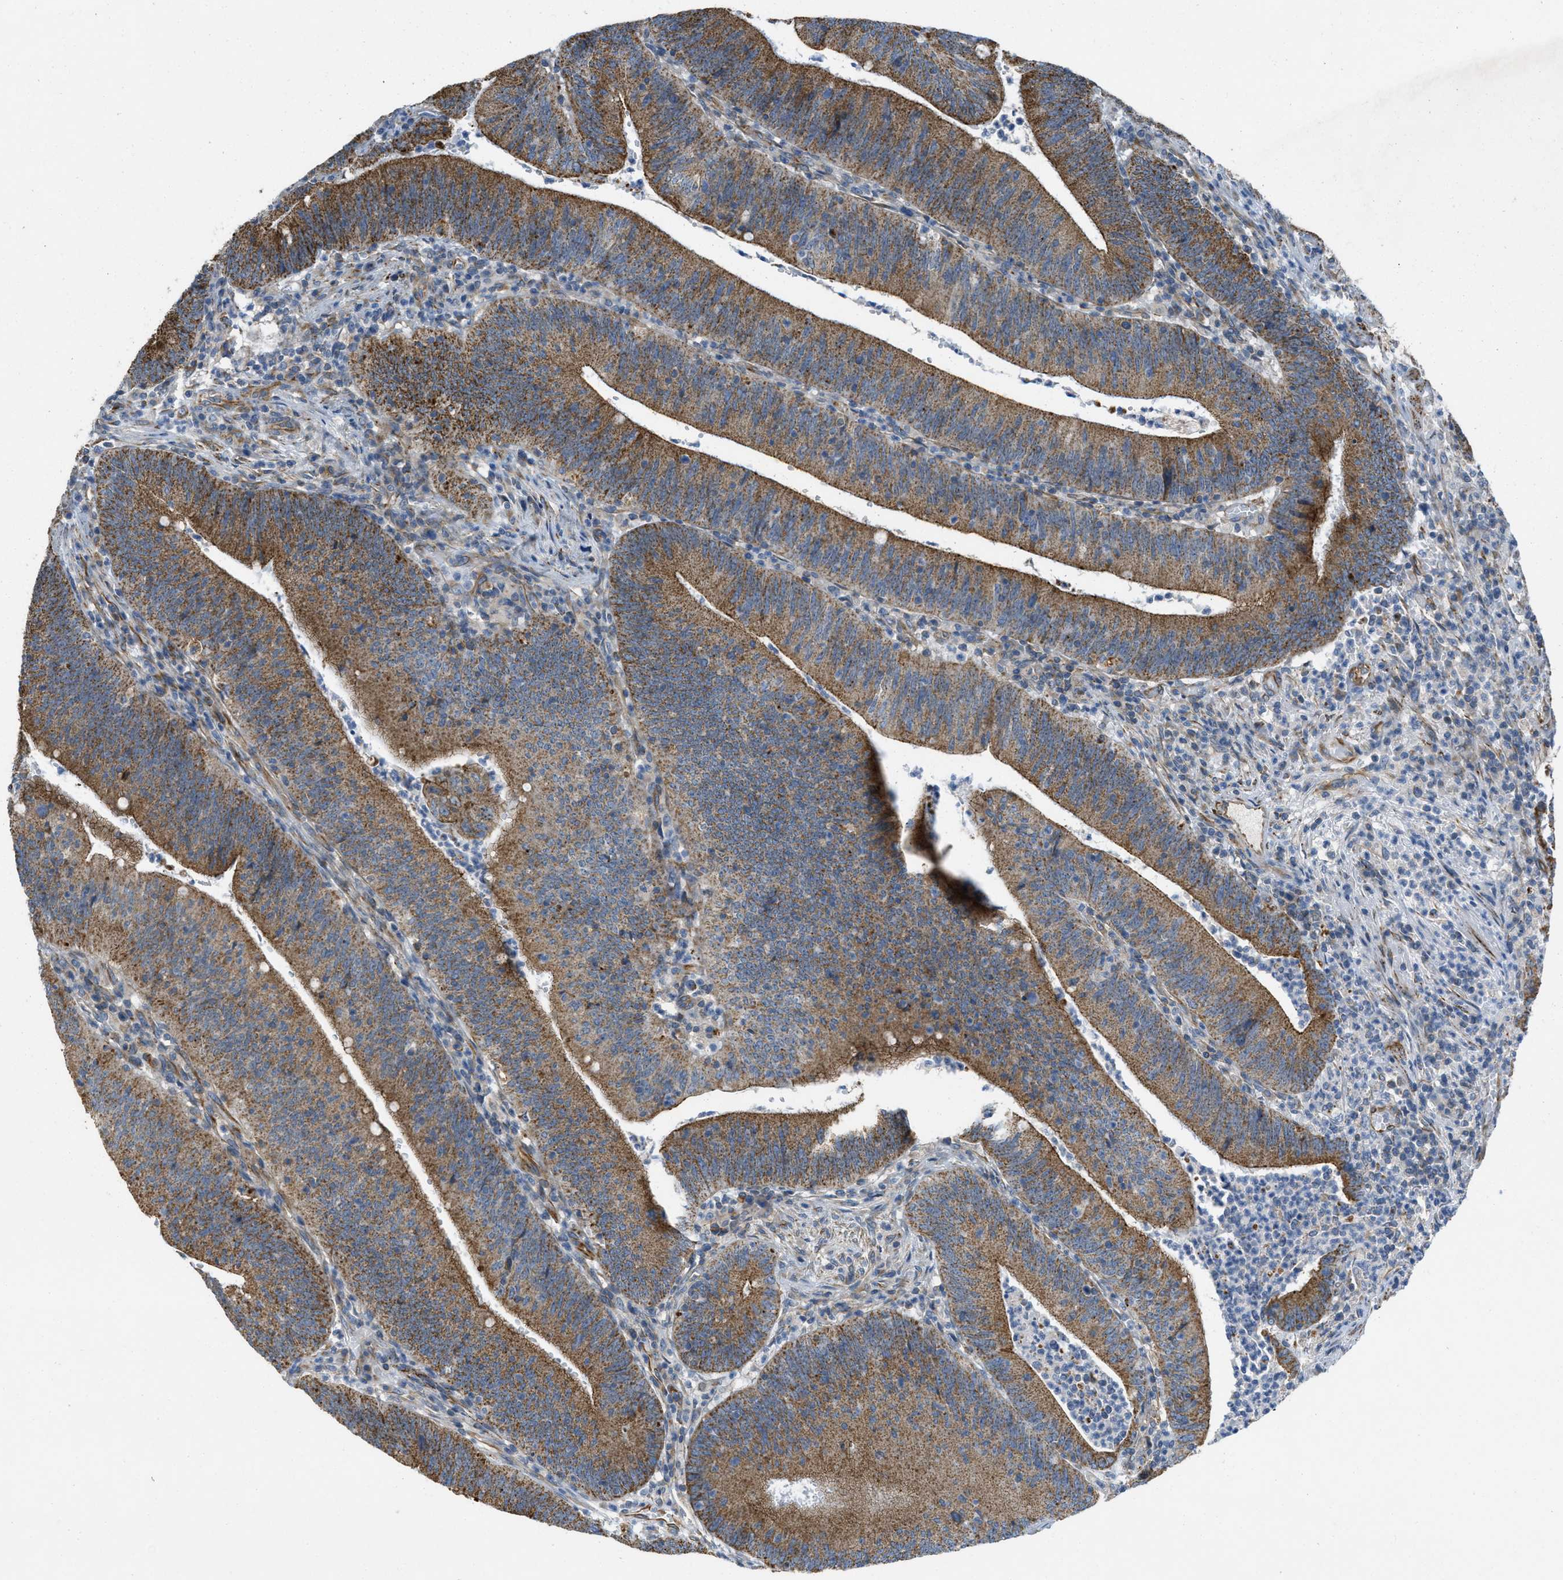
{"staining": {"intensity": "strong", "quantity": ">75%", "location": "cytoplasmic/membranous"}, "tissue": "colorectal cancer", "cell_type": "Tumor cells", "image_type": "cancer", "snomed": [{"axis": "morphology", "description": "Normal tissue, NOS"}, {"axis": "morphology", "description": "Adenocarcinoma, NOS"}, {"axis": "topography", "description": "Rectum"}], "caption": "Protein staining by immunohistochemistry demonstrates strong cytoplasmic/membranous positivity in approximately >75% of tumor cells in colorectal adenocarcinoma. (Stains: DAB in brown, nuclei in blue, Microscopy: brightfield microscopy at high magnification).", "gene": "BTN3A1", "patient": {"sex": "female", "age": 66}}